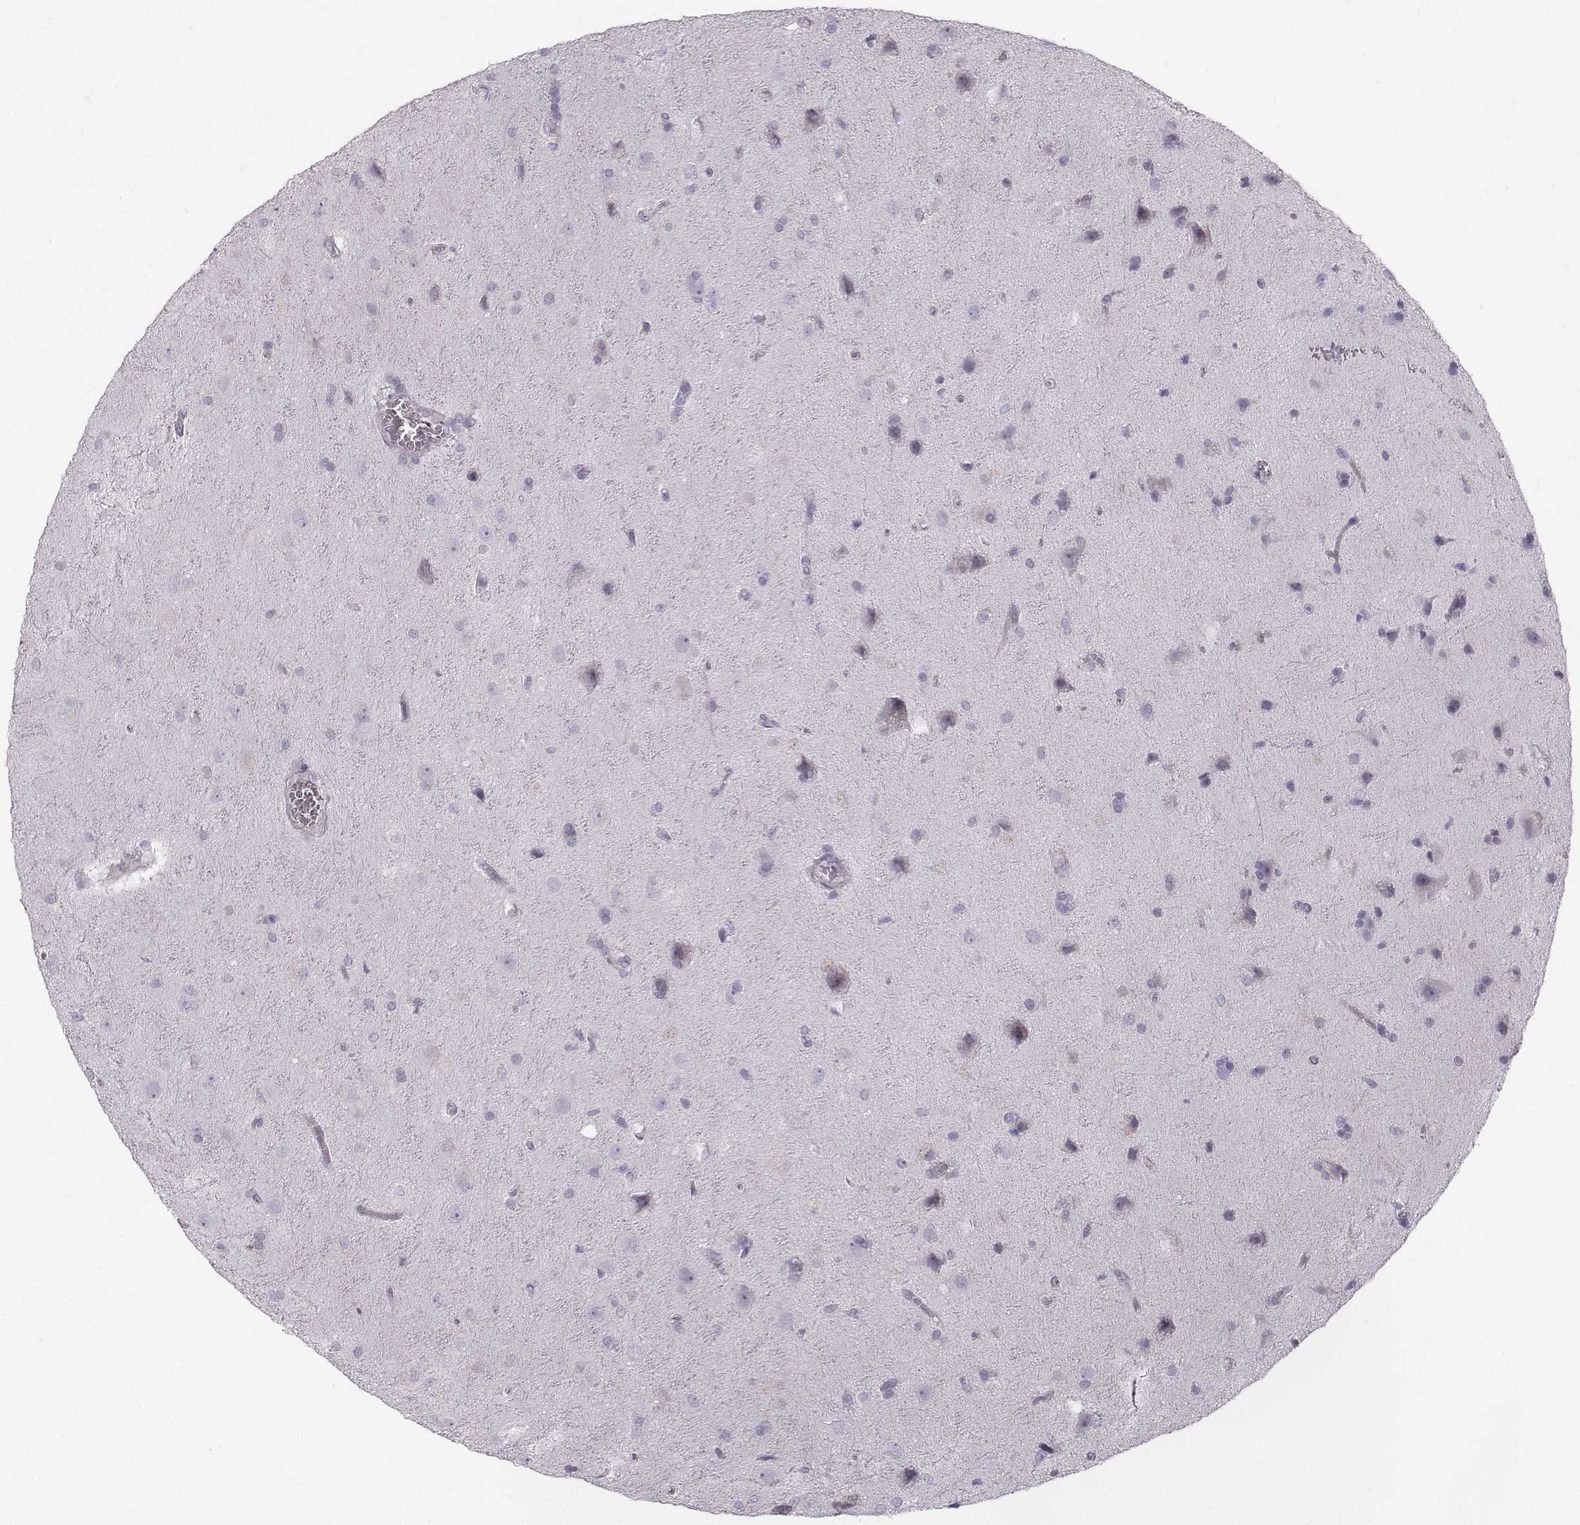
{"staining": {"intensity": "negative", "quantity": "none", "location": "none"}, "tissue": "glioma", "cell_type": "Tumor cells", "image_type": "cancer", "snomed": [{"axis": "morphology", "description": "Glioma, malignant, Low grade"}, {"axis": "topography", "description": "Brain"}], "caption": "Immunohistochemistry (IHC) photomicrograph of neoplastic tissue: malignant glioma (low-grade) stained with DAB demonstrates no significant protein staining in tumor cells.", "gene": "CASR", "patient": {"sex": "male", "age": 58}}